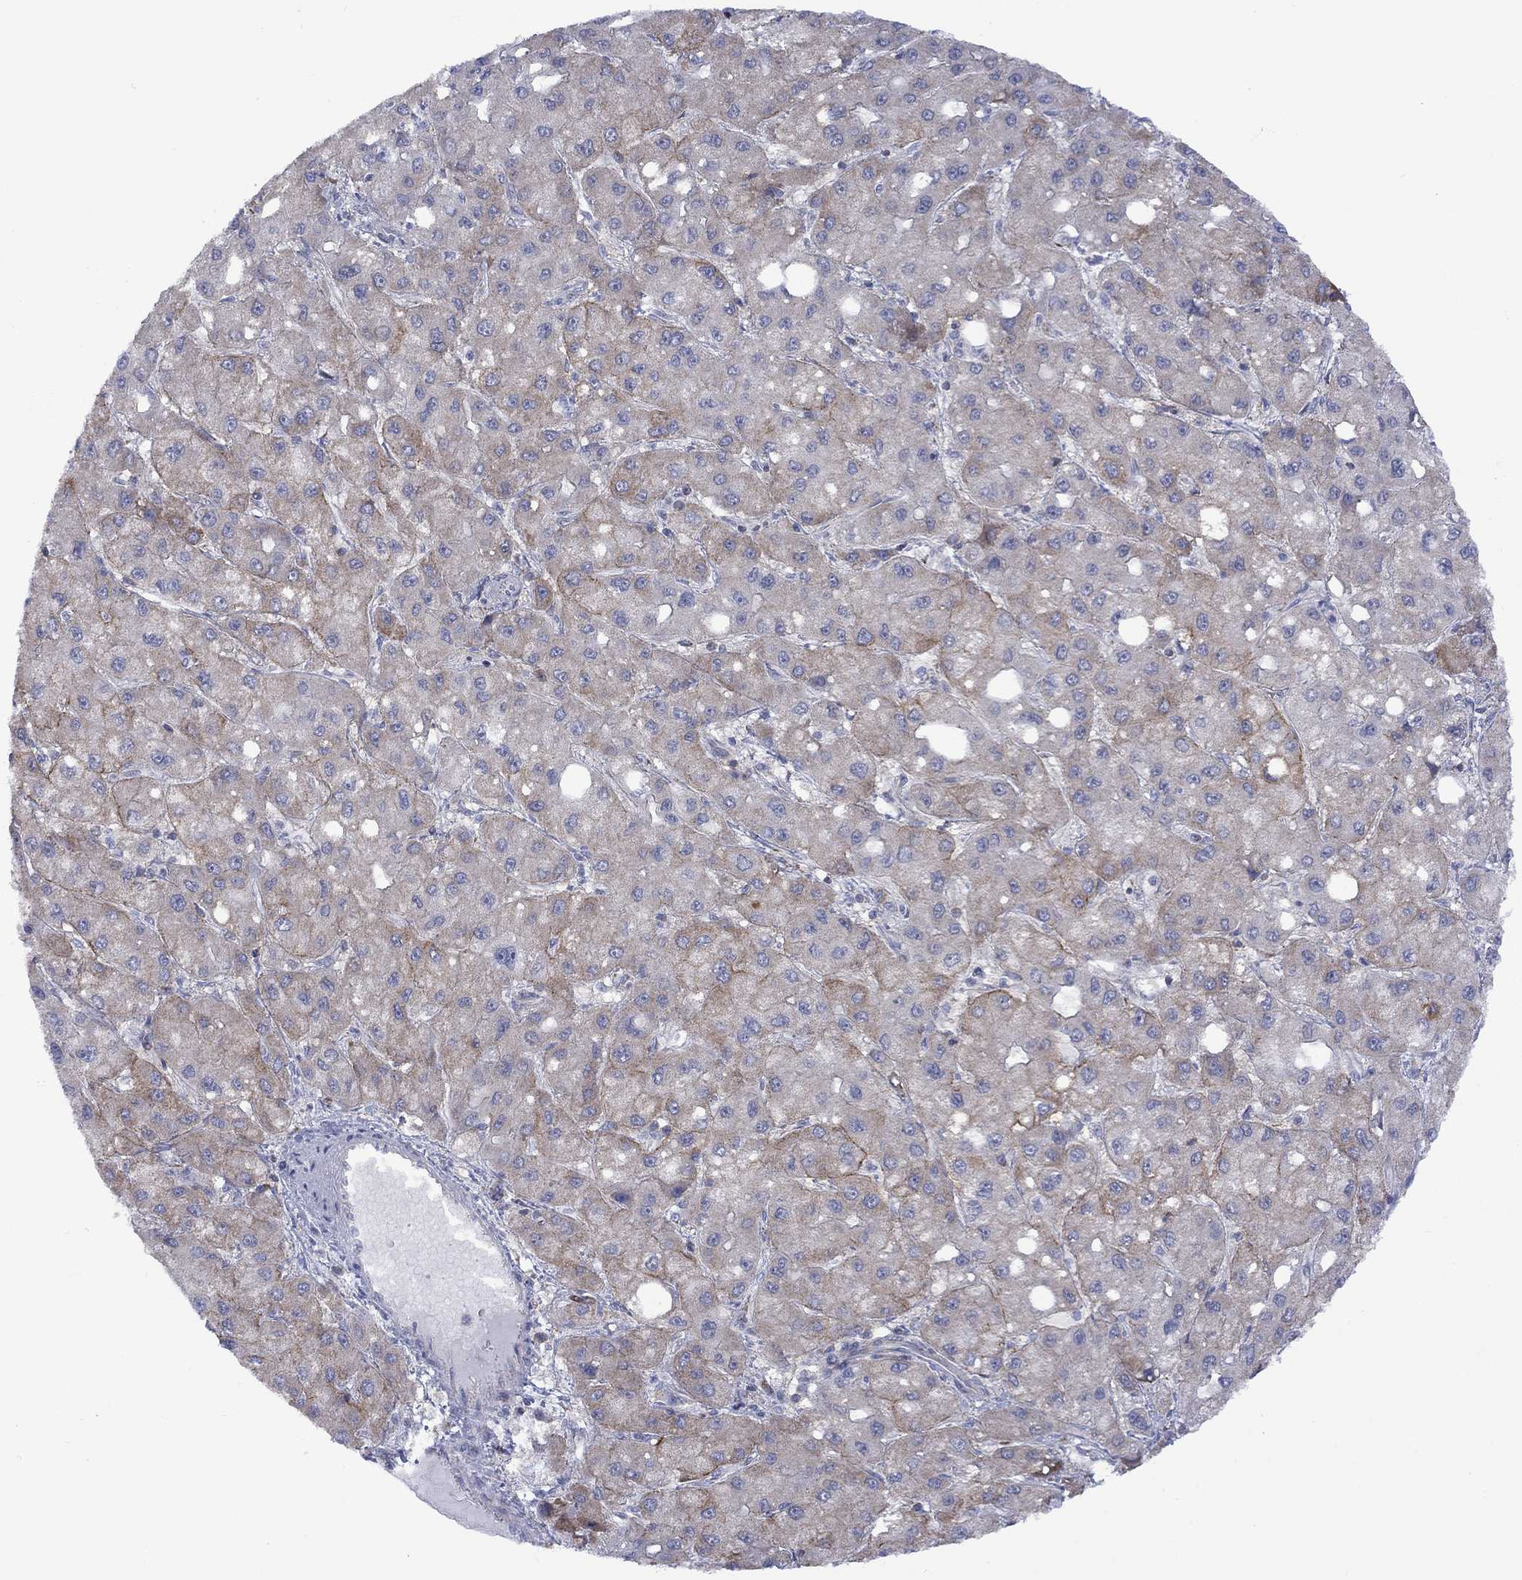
{"staining": {"intensity": "moderate", "quantity": "<25%", "location": "cytoplasmic/membranous"}, "tissue": "liver cancer", "cell_type": "Tumor cells", "image_type": "cancer", "snomed": [{"axis": "morphology", "description": "Carcinoma, Hepatocellular, NOS"}, {"axis": "topography", "description": "Liver"}], "caption": "High-magnification brightfield microscopy of liver cancer (hepatocellular carcinoma) stained with DAB (3,3'-diaminobenzidine) (brown) and counterstained with hematoxylin (blue). tumor cells exhibit moderate cytoplasmic/membranous positivity is appreciated in approximately<25% of cells.", "gene": "CISD1", "patient": {"sex": "male", "age": 73}}